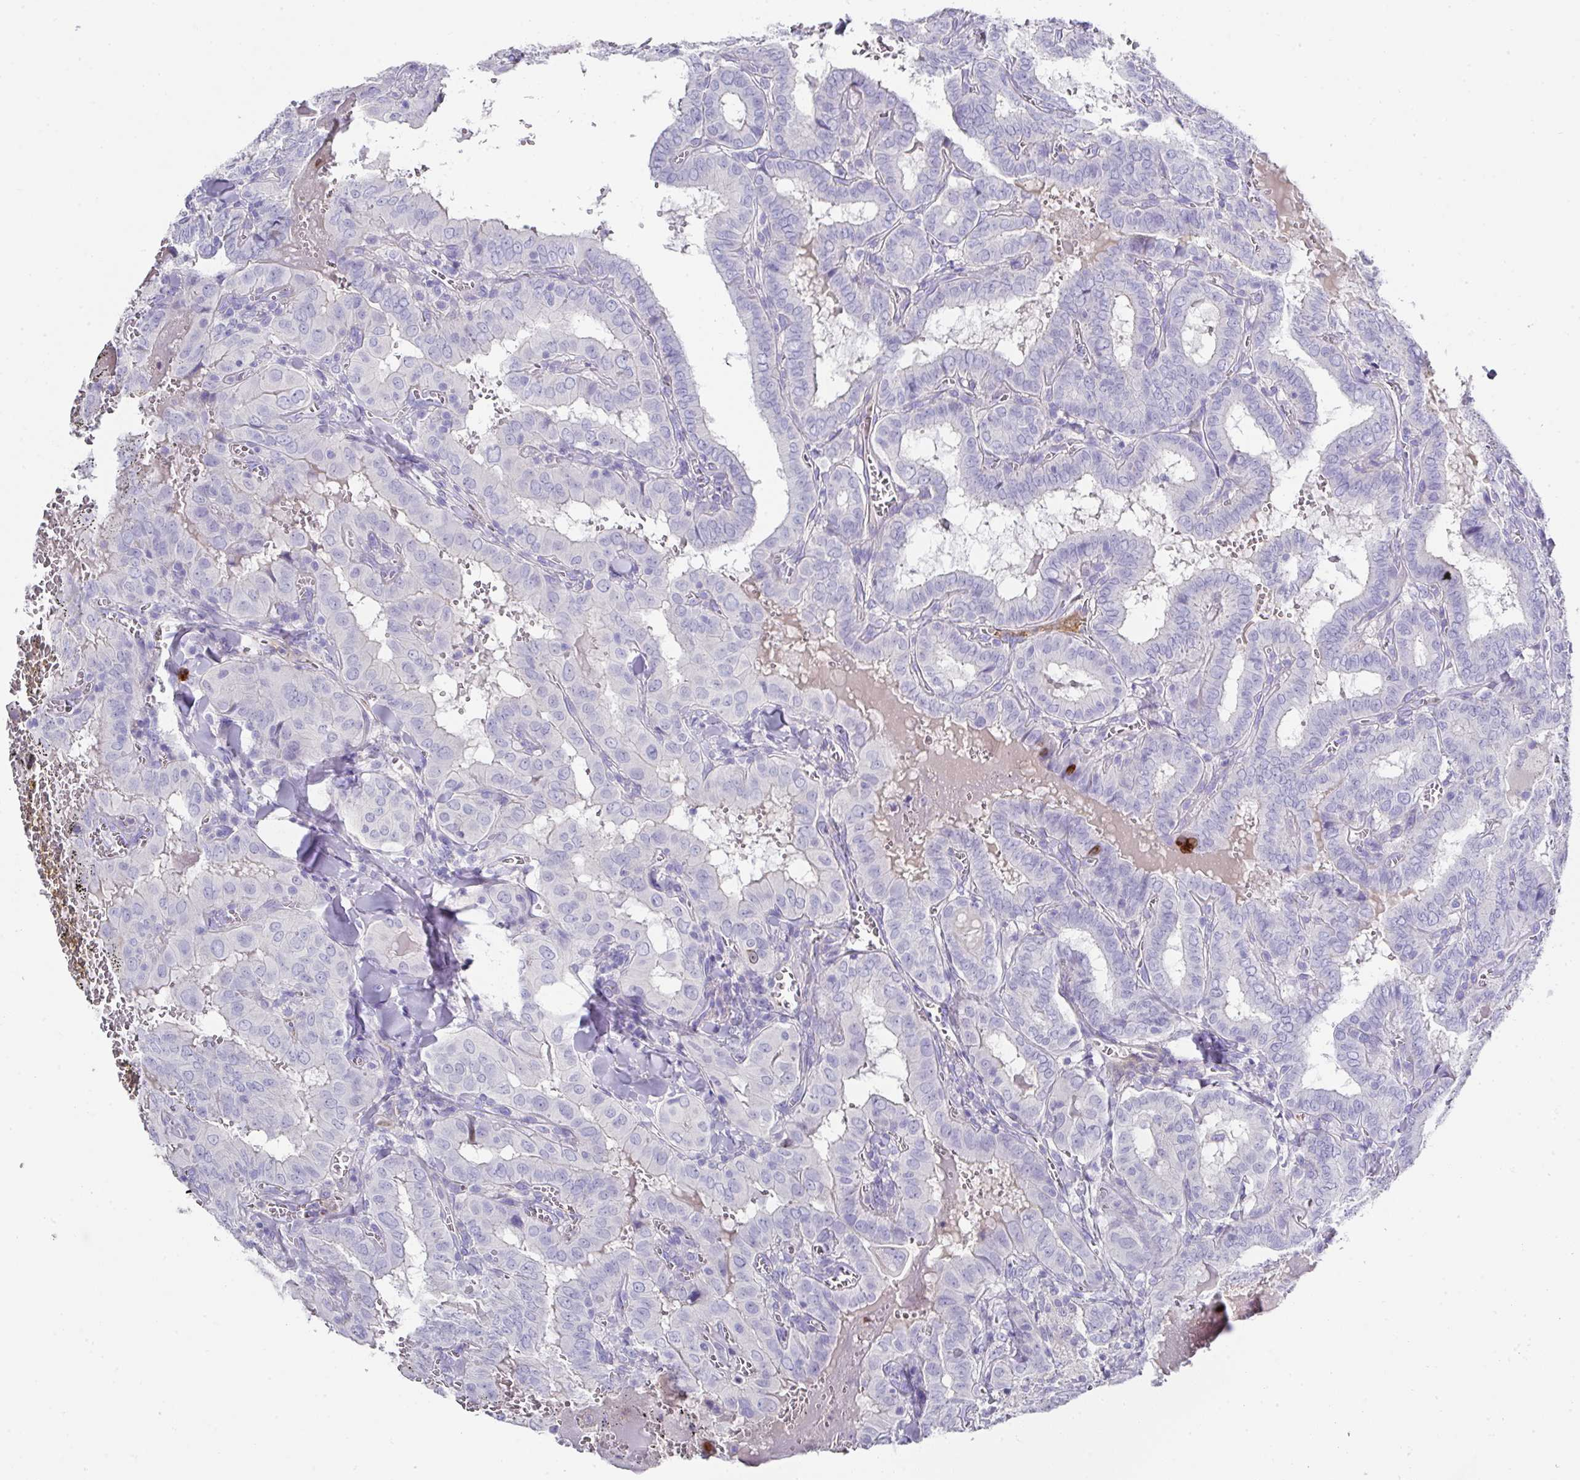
{"staining": {"intensity": "negative", "quantity": "none", "location": "none"}, "tissue": "thyroid cancer", "cell_type": "Tumor cells", "image_type": "cancer", "snomed": [{"axis": "morphology", "description": "Papillary adenocarcinoma, NOS"}, {"axis": "topography", "description": "Thyroid gland"}], "caption": "The image shows no staining of tumor cells in thyroid cancer (papillary adenocarcinoma).", "gene": "TARM1", "patient": {"sex": "female", "age": 72}}